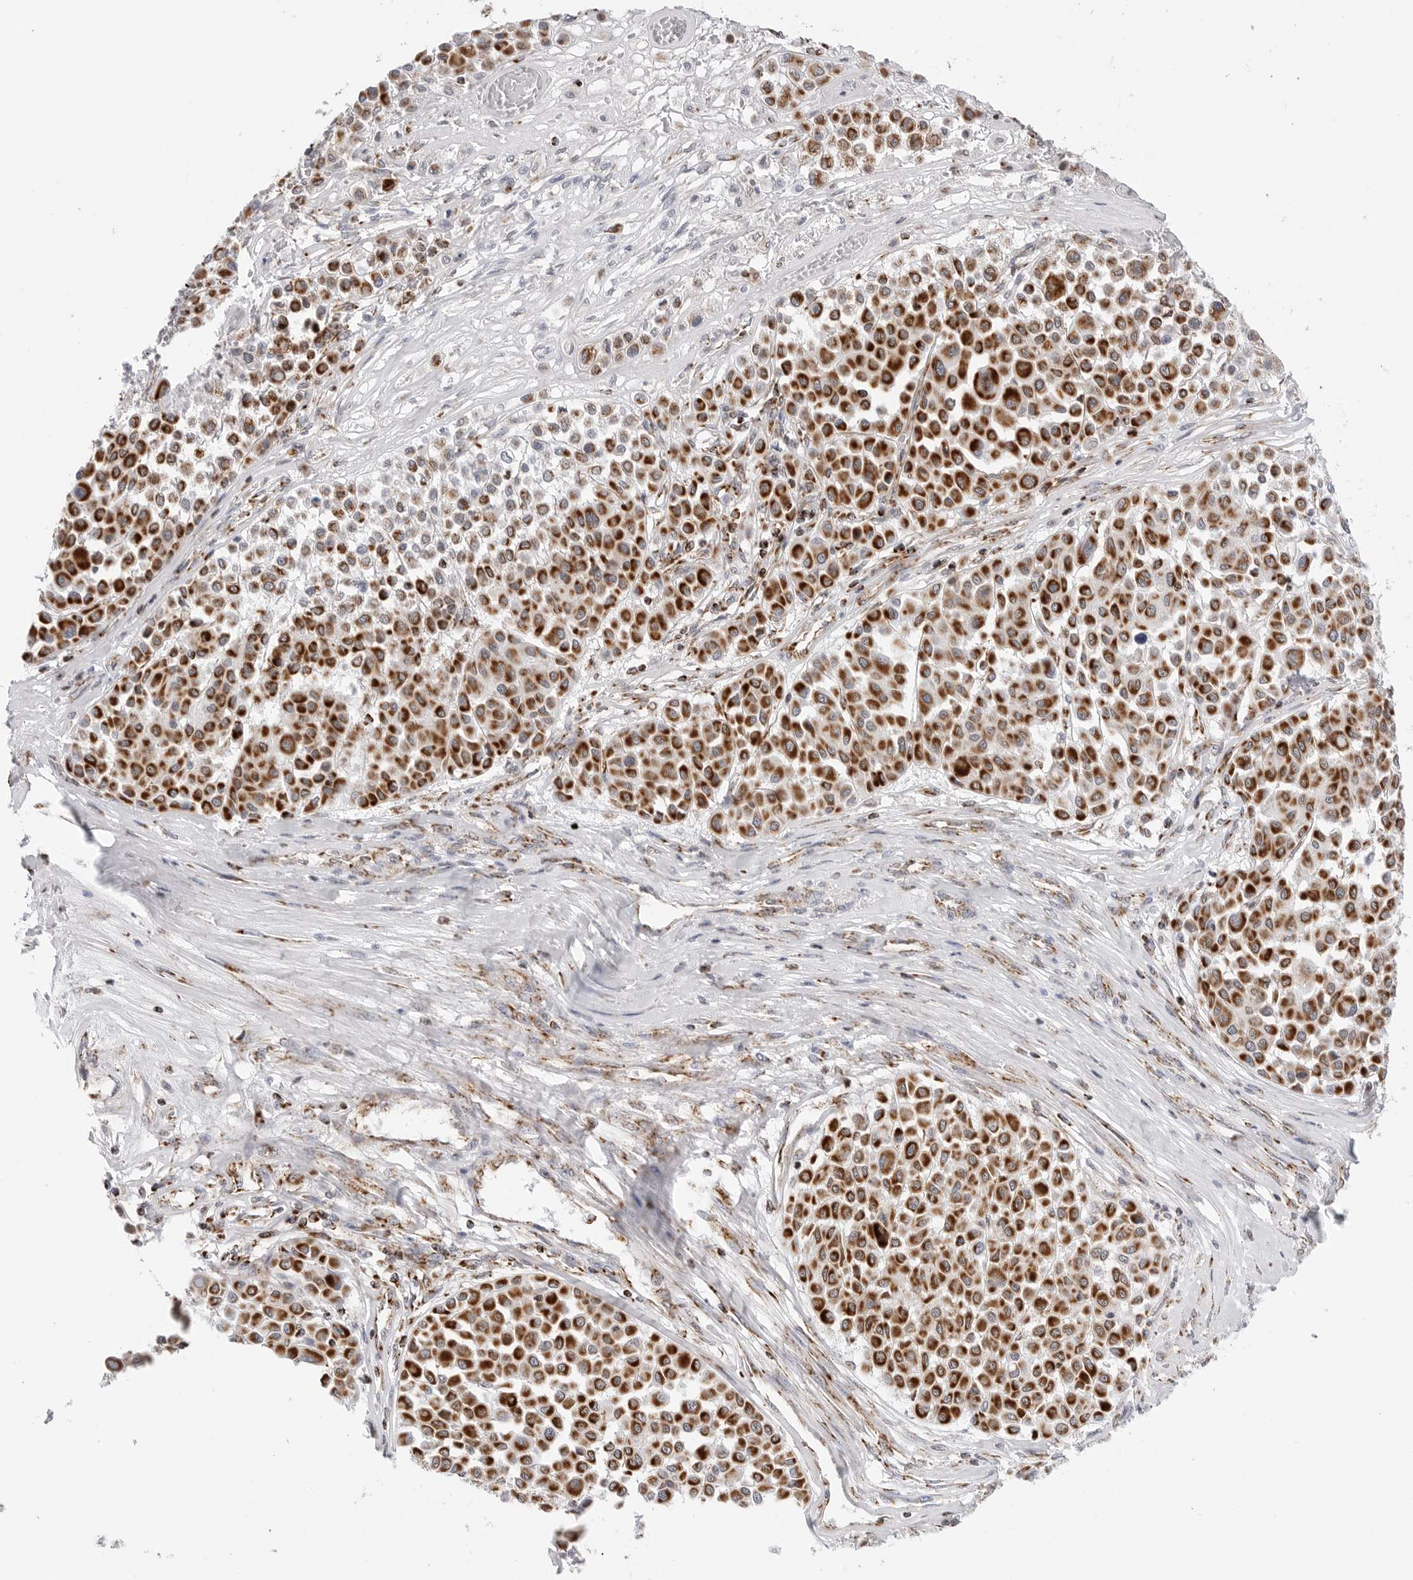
{"staining": {"intensity": "strong", "quantity": ">75%", "location": "cytoplasmic/membranous"}, "tissue": "melanoma", "cell_type": "Tumor cells", "image_type": "cancer", "snomed": [{"axis": "morphology", "description": "Malignant melanoma, Metastatic site"}, {"axis": "topography", "description": "Soft tissue"}], "caption": "A histopathology image of human malignant melanoma (metastatic site) stained for a protein displays strong cytoplasmic/membranous brown staining in tumor cells.", "gene": "ATP5IF1", "patient": {"sex": "male", "age": 41}}